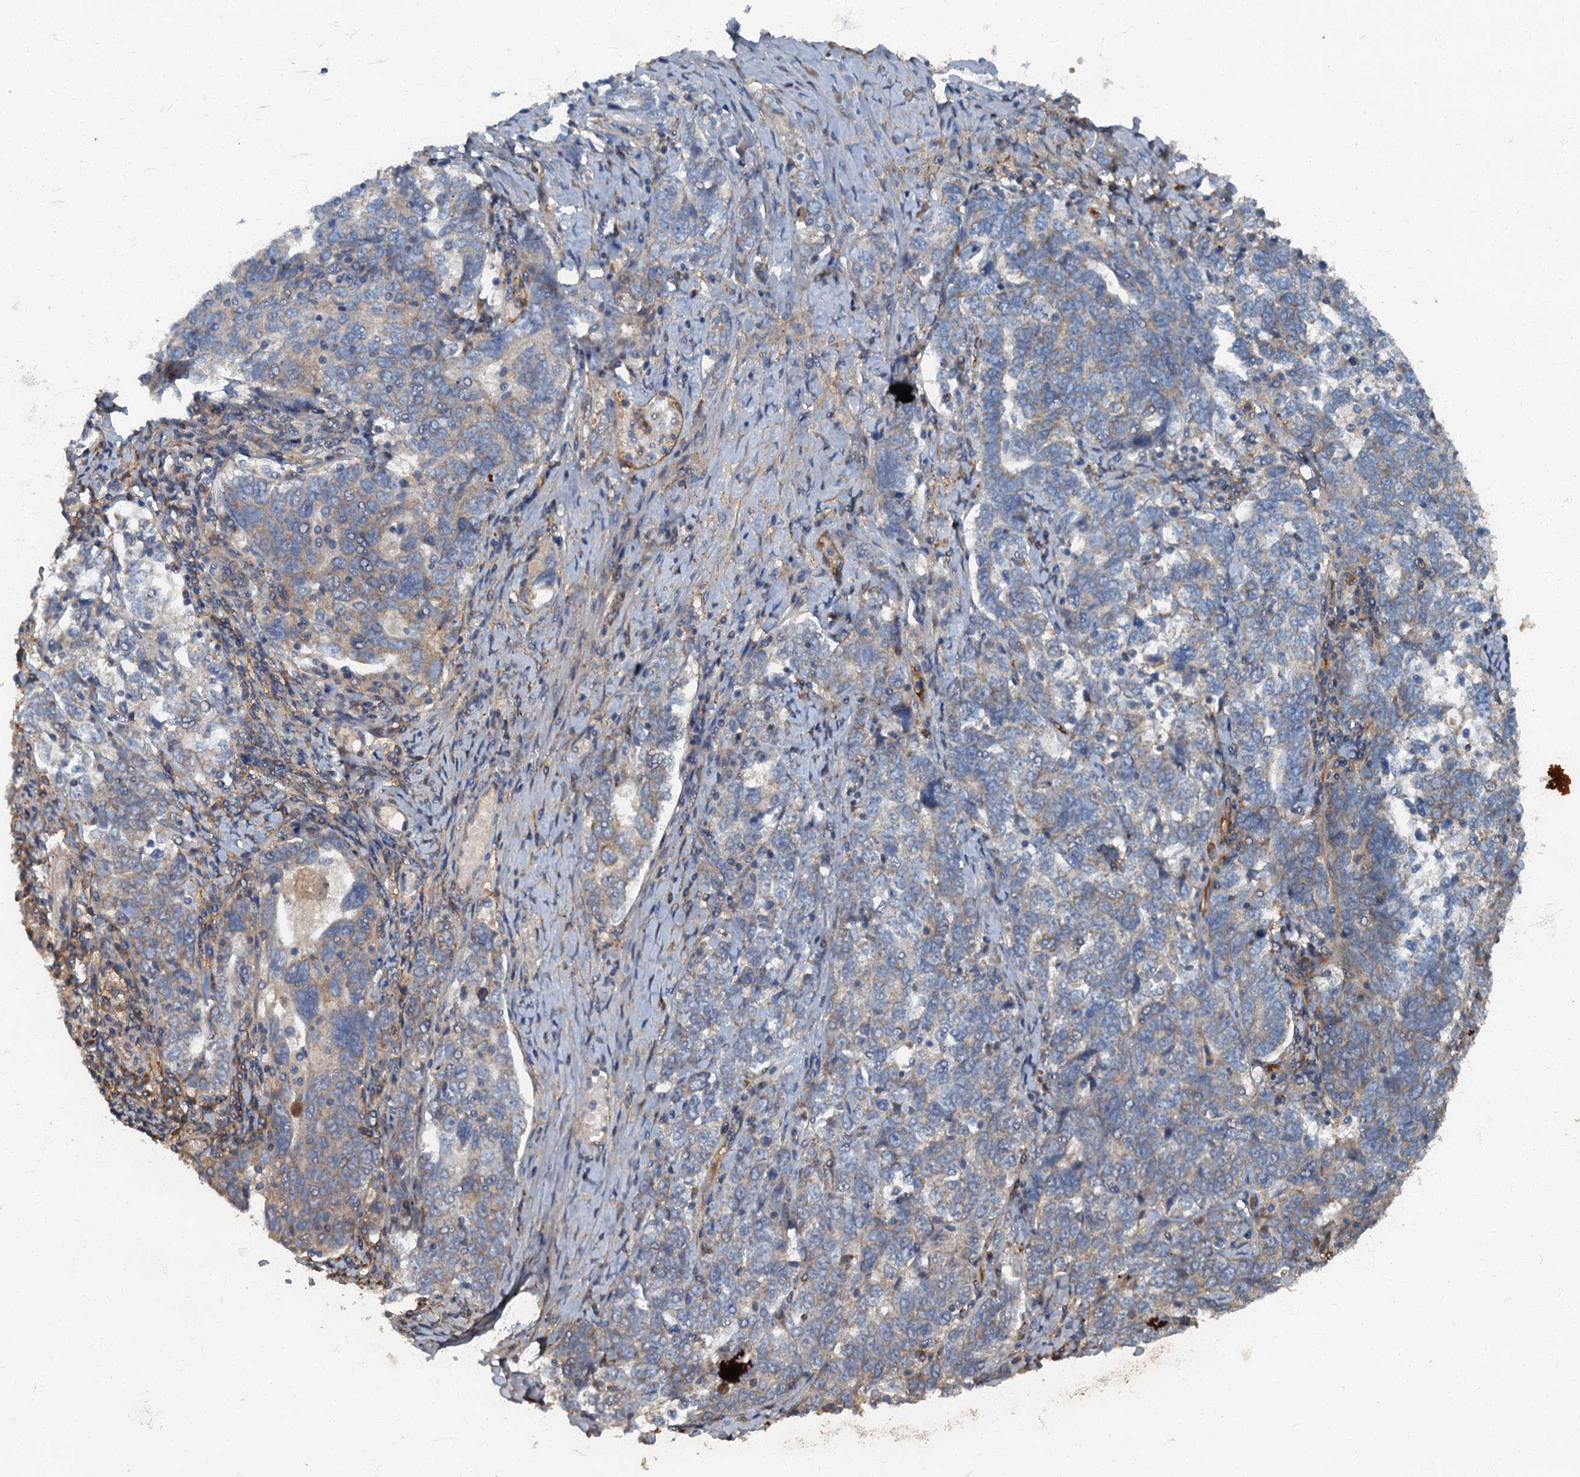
{"staining": {"intensity": "weak", "quantity": "<25%", "location": "cytoplasmic/membranous"}, "tissue": "ovarian cancer", "cell_type": "Tumor cells", "image_type": "cancer", "snomed": [{"axis": "morphology", "description": "Carcinoma, endometroid"}, {"axis": "topography", "description": "Ovary"}], "caption": "DAB (3,3'-diaminobenzidine) immunohistochemical staining of human ovarian cancer (endometroid carcinoma) reveals no significant staining in tumor cells.", "gene": "ARL11", "patient": {"sex": "female", "age": 62}}